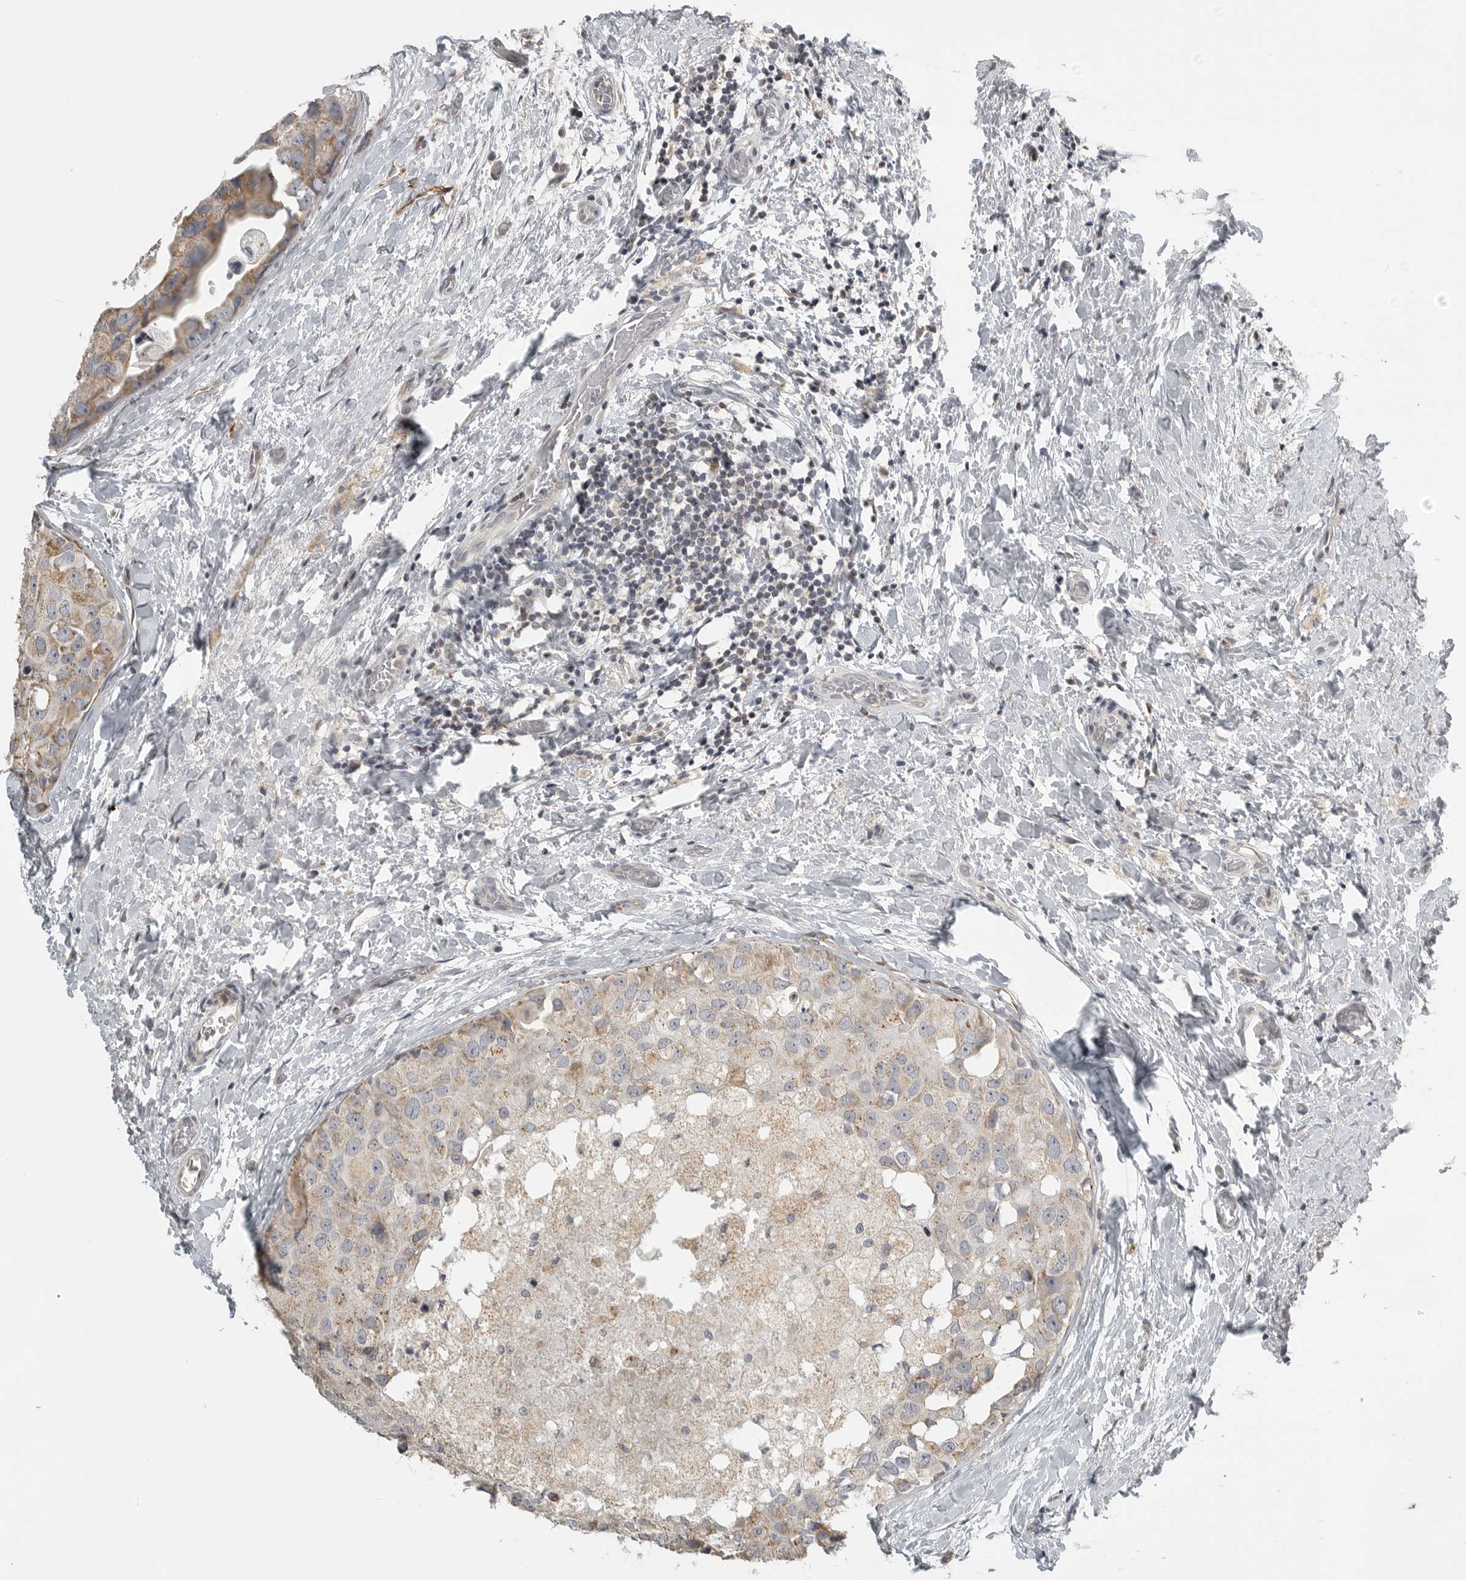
{"staining": {"intensity": "moderate", "quantity": ">75%", "location": "cytoplasmic/membranous"}, "tissue": "breast cancer", "cell_type": "Tumor cells", "image_type": "cancer", "snomed": [{"axis": "morphology", "description": "Duct carcinoma"}, {"axis": "topography", "description": "Breast"}], "caption": "Human breast cancer stained with a protein marker reveals moderate staining in tumor cells.", "gene": "RXFP3", "patient": {"sex": "female", "age": 62}}